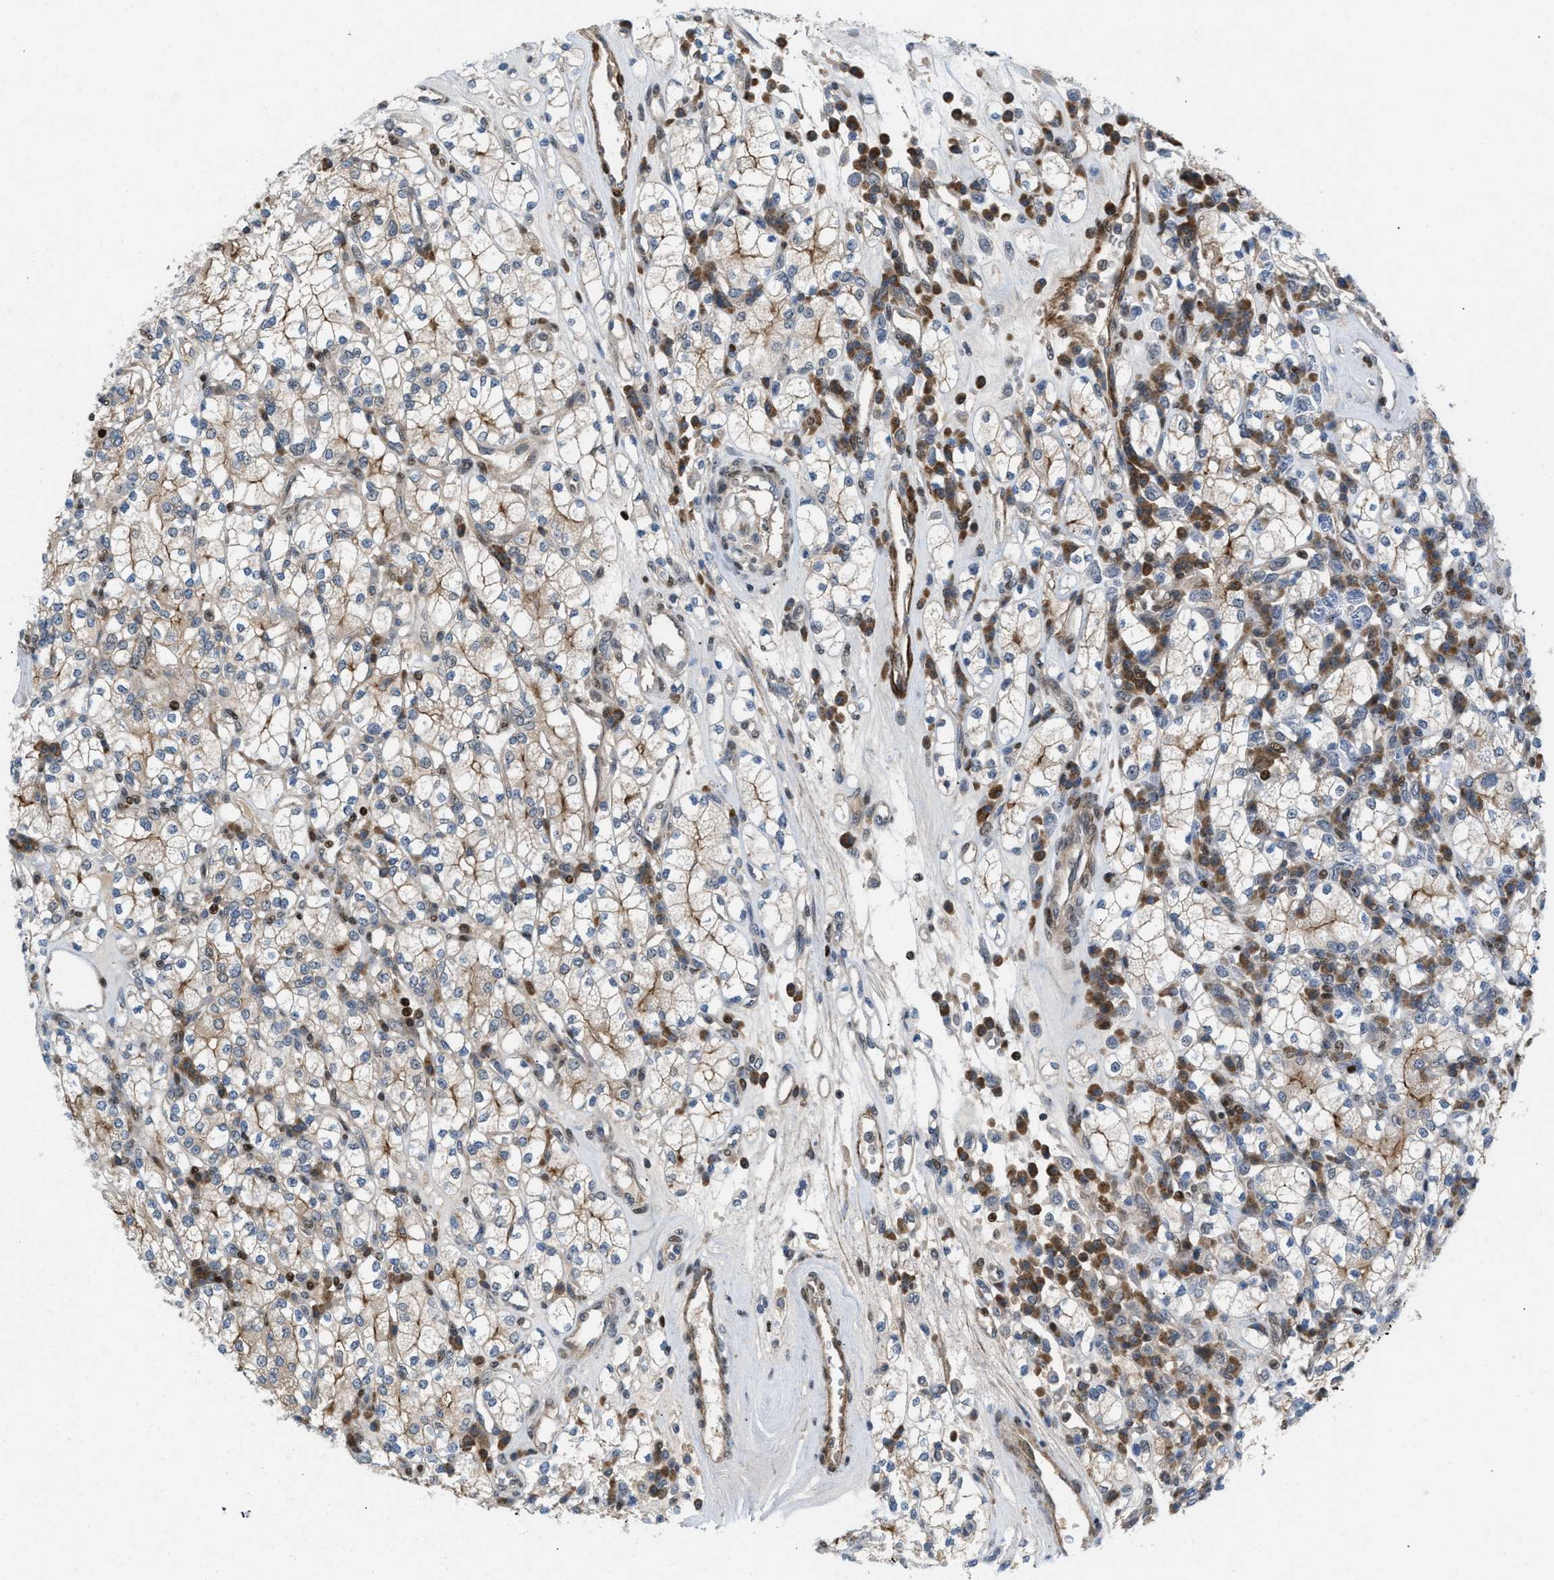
{"staining": {"intensity": "weak", "quantity": ">75%", "location": "cytoplasmic/membranous"}, "tissue": "renal cancer", "cell_type": "Tumor cells", "image_type": "cancer", "snomed": [{"axis": "morphology", "description": "Adenocarcinoma, NOS"}, {"axis": "topography", "description": "Kidney"}], "caption": "Brown immunohistochemical staining in human renal adenocarcinoma reveals weak cytoplasmic/membranous expression in approximately >75% of tumor cells.", "gene": "ZNF276", "patient": {"sex": "male", "age": 77}}